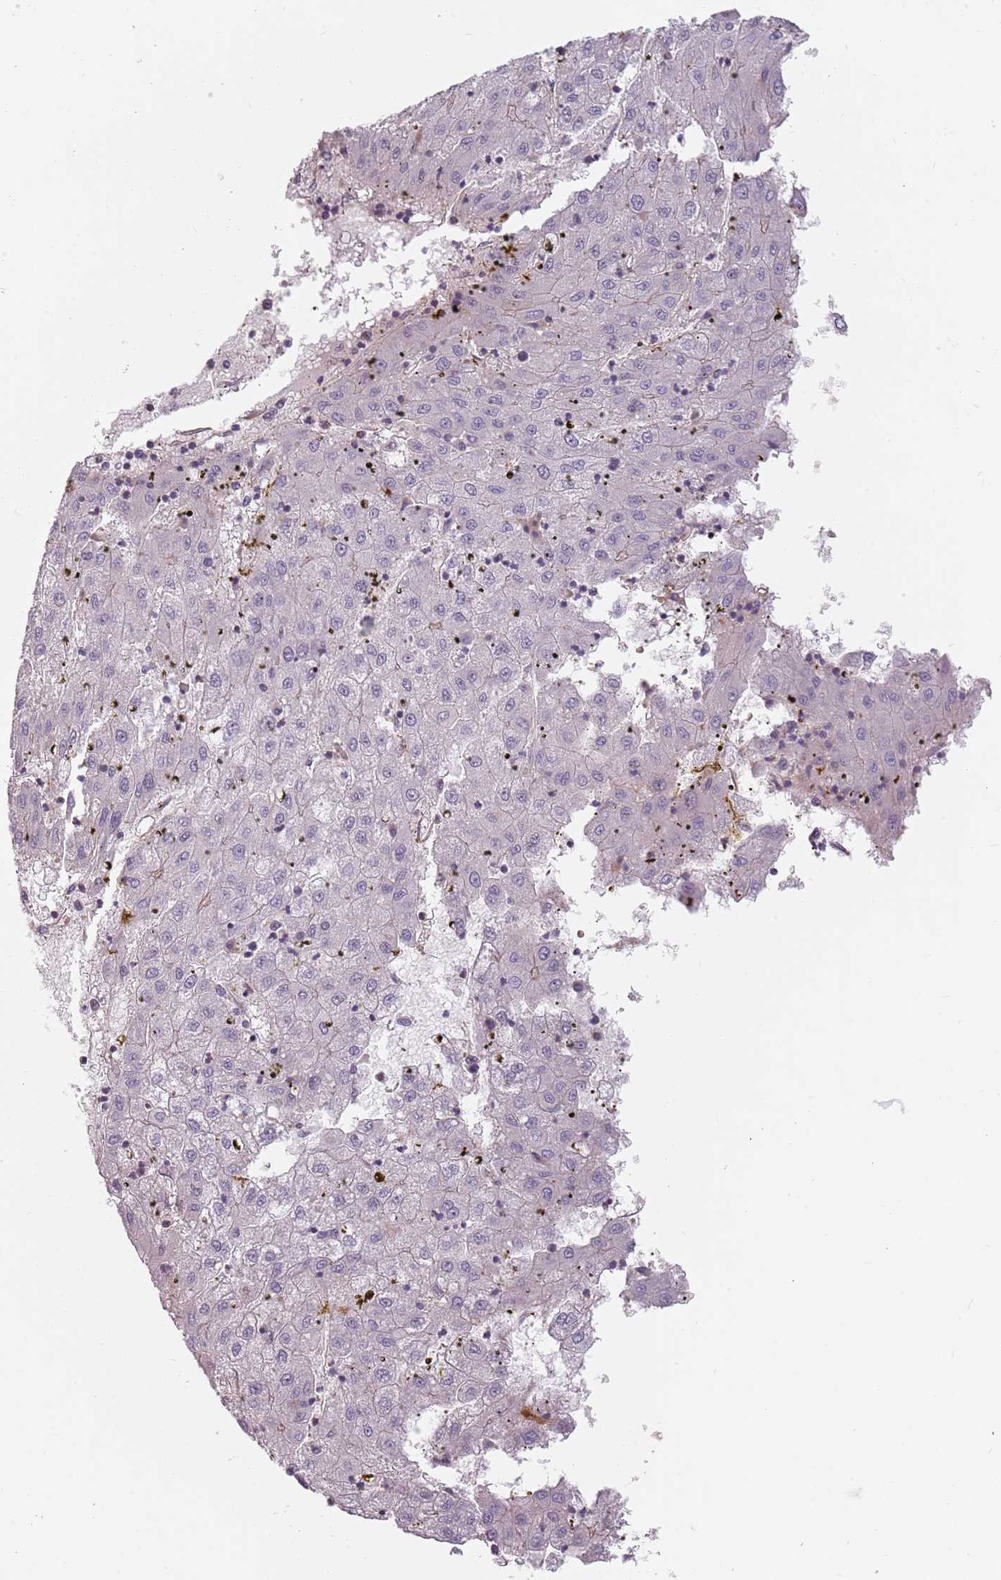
{"staining": {"intensity": "negative", "quantity": "none", "location": "none"}, "tissue": "liver cancer", "cell_type": "Tumor cells", "image_type": "cancer", "snomed": [{"axis": "morphology", "description": "Carcinoma, Hepatocellular, NOS"}, {"axis": "topography", "description": "Liver"}], "caption": "Immunohistochemistry image of neoplastic tissue: hepatocellular carcinoma (liver) stained with DAB (3,3'-diaminobenzidine) displays no significant protein expression in tumor cells.", "gene": "PPP1R14C", "patient": {"sex": "male", "age": 72}}